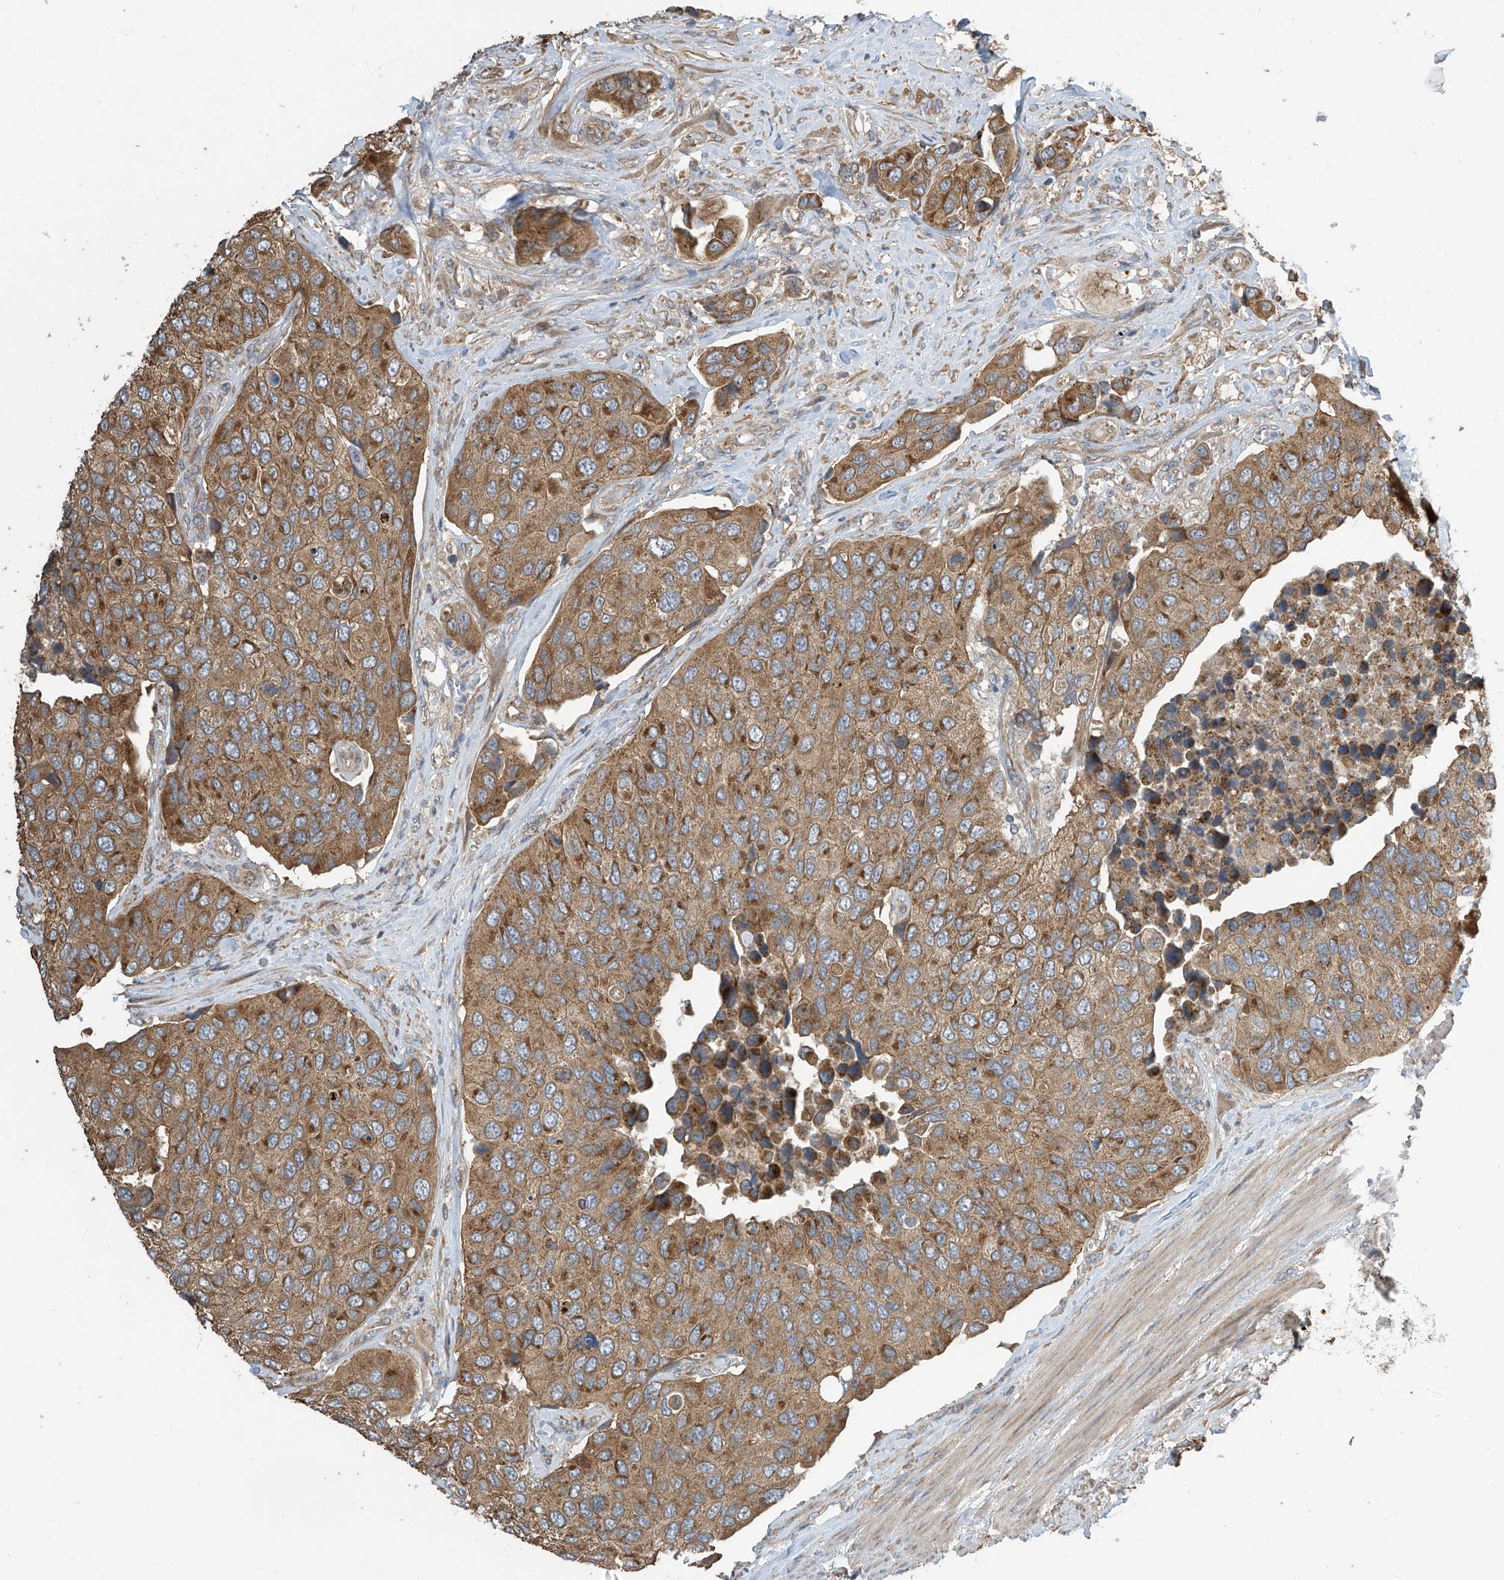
{"staining": {"intensity": "moderate", "quantity": ">75%", "location": "cytoplasmic/membranous"}, "tissue": "urothelial cancer", "cell_type": "Tumor cells", "image_type": "cancer", "snomed": [{"axis": "morphology", "description": "Urothelial carcinoma, High grade"}, {"axis": "topography", "description": "Urinary bladder"}], "caption": "Immunohistochemical staining of urothelial cancer reveals moderate cytoplasmic/membranous protein staining in about >75% of tumor cells. Immunohistochemistry stains the protein in brown and the nuclei are stained blue.", "gene": "PNPT1", "patient": {"sex": "male", "age": 74}}